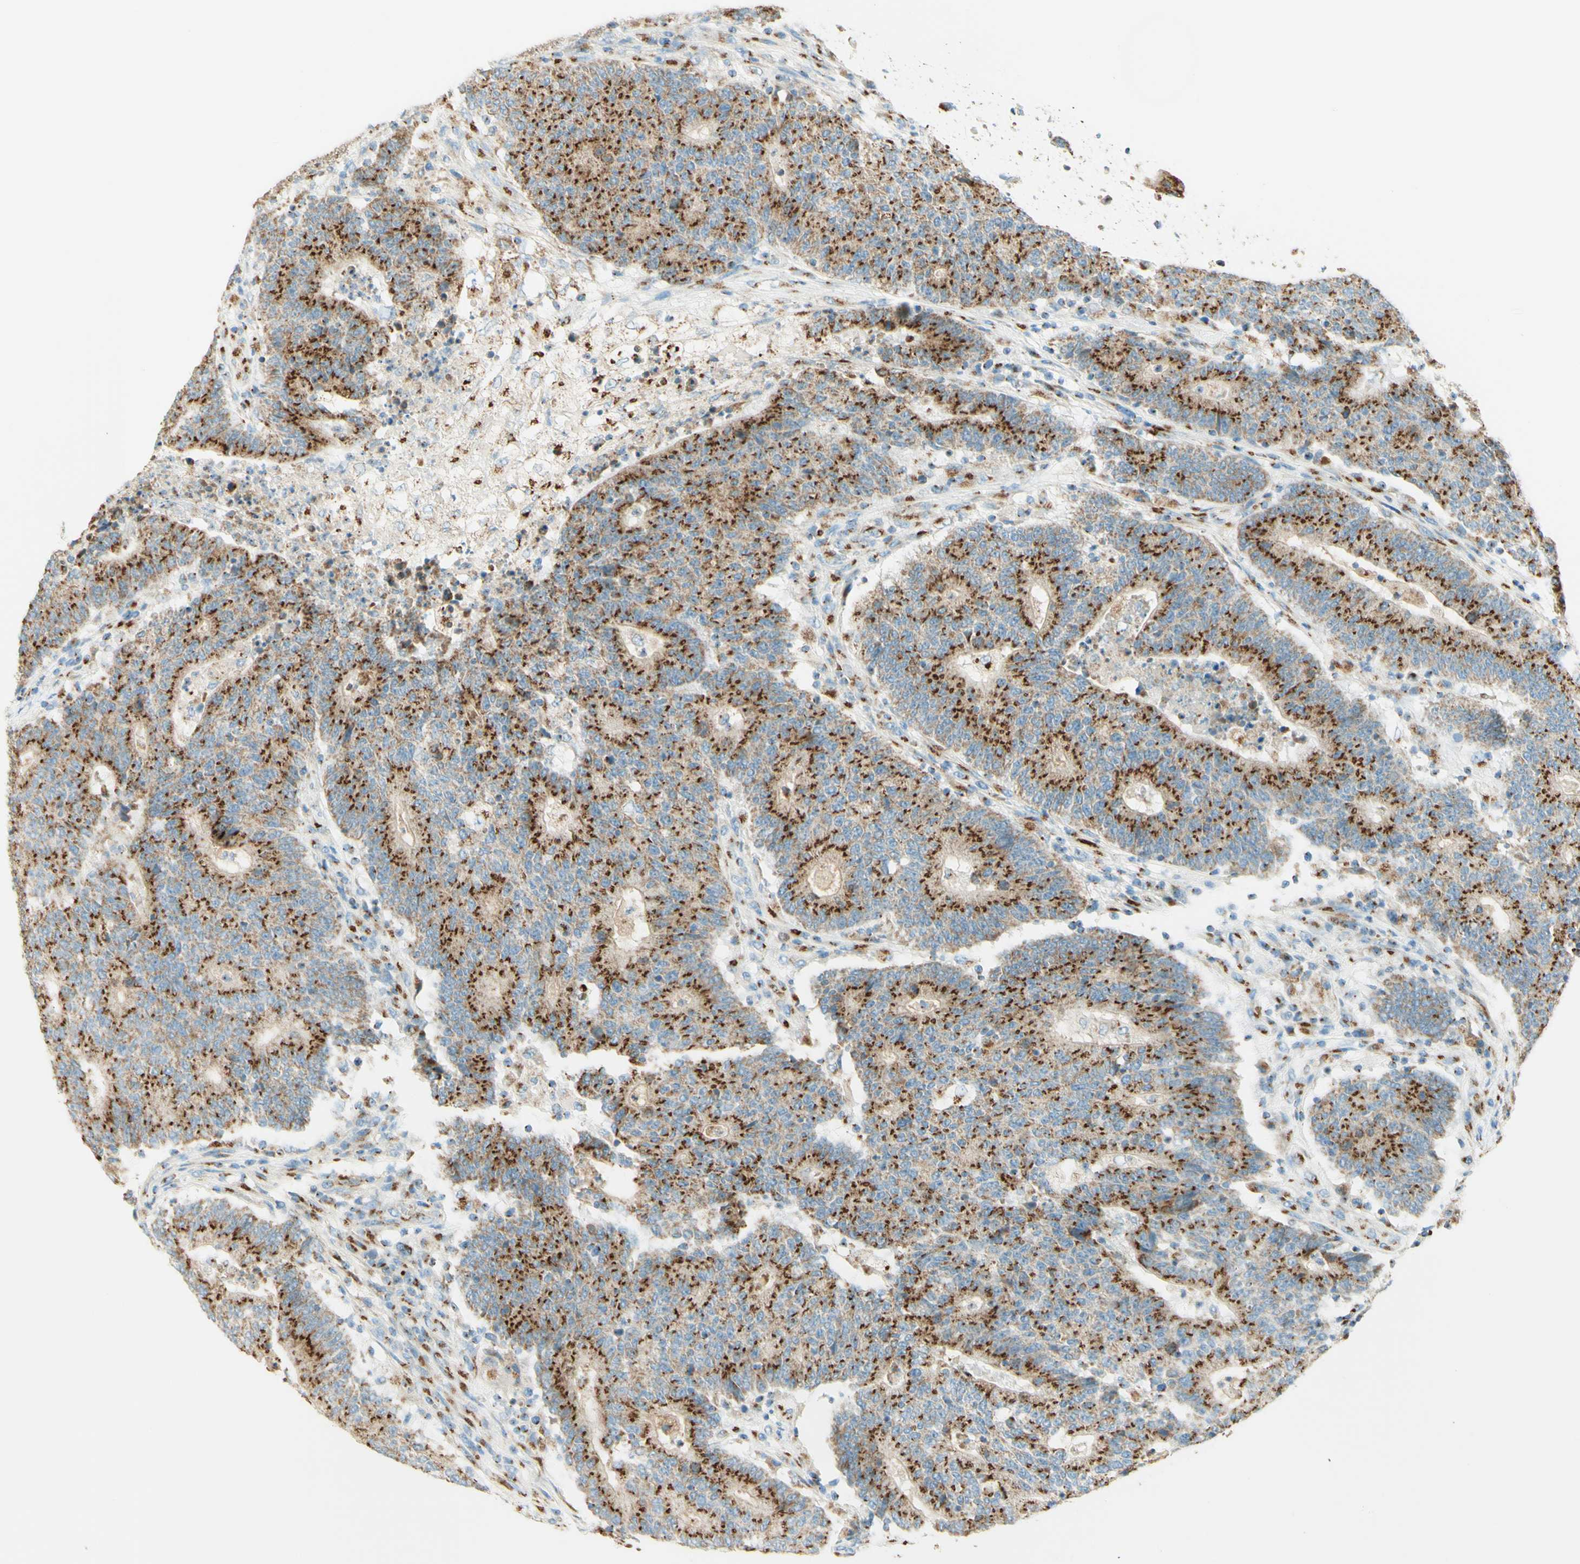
{"staining": {"intensity": "strong", "quantity": ">75%", "location": "cytoplasmic/membranous"}, "tissue": "colorectal cancer", "cell_type": "Tumor cells", "image_type": "cancer", "snomed": [{"axis": "morphology", "description": "Normal tissue, NOS"}, {"axis": "morphology", "description": "Adenocarcinoma, NOS"}, {"axis": "topography", "description": "Colon"}], "caption": "Colorectal cancer (adenocarcinoma) tissue demonstrates strong cytoplasmic/membranous expression in about >75% of tumor cells", "gene": "GOLGB1", "patient": {"sex": "female", "age": 75}}